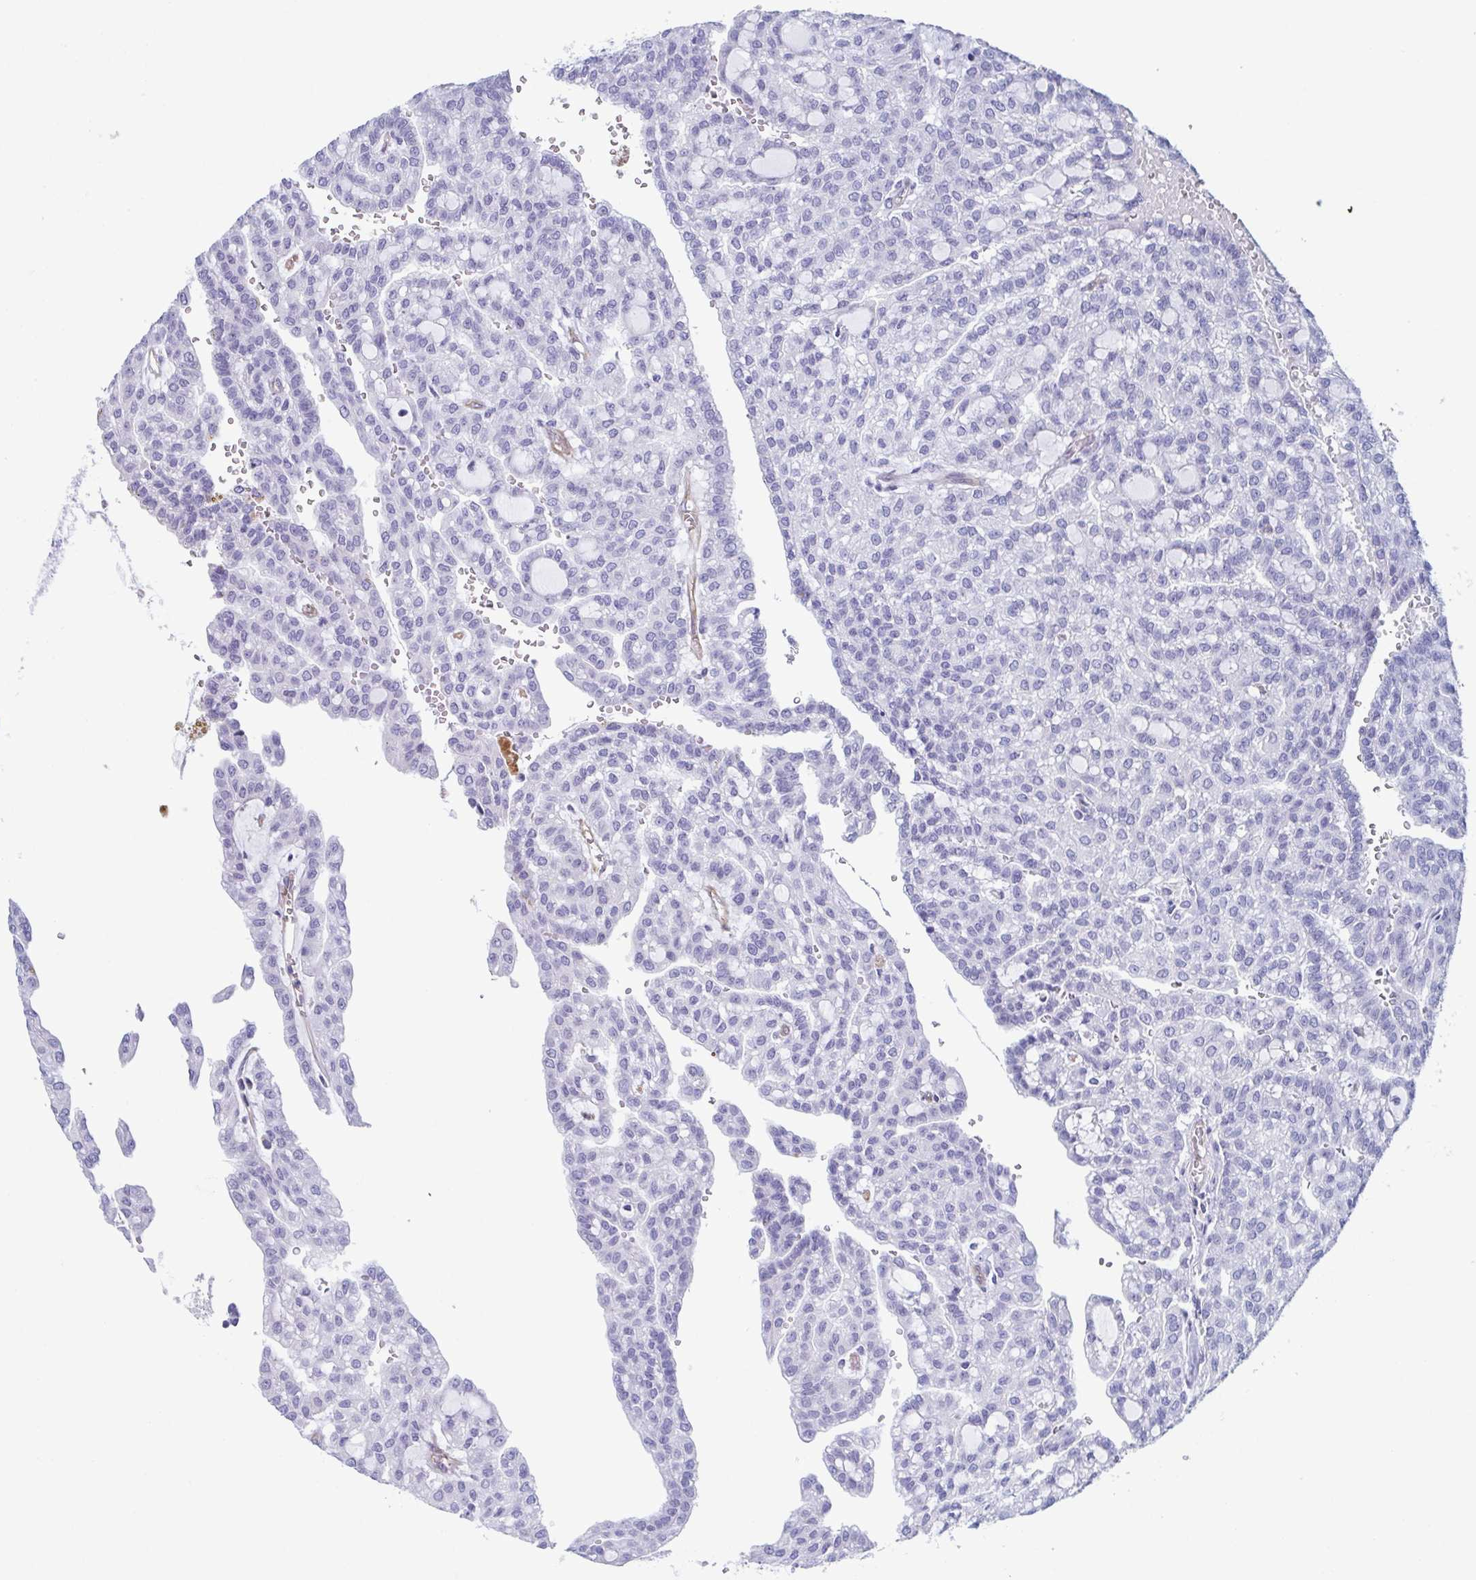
{"staining": {"intensity": "negative", "quantity": "none", "location": "none"}, "tissue": "renal cancer", "cell_type": "Tumor cells", "image_type": "cancer", "snomed": [{"axis": "morphology", "description": "Adenocarcinoma, NOS"}, {"axis": "topography", "description": "Kidney"}], "caption": "Immunohistochemistry micrograph of neoplastic tissue: human renal cancer stained with DAB displays no significant protein expression in tumor cells.", "gene": "LYRM2", "patient": {"sex": "male", "age": 63}}